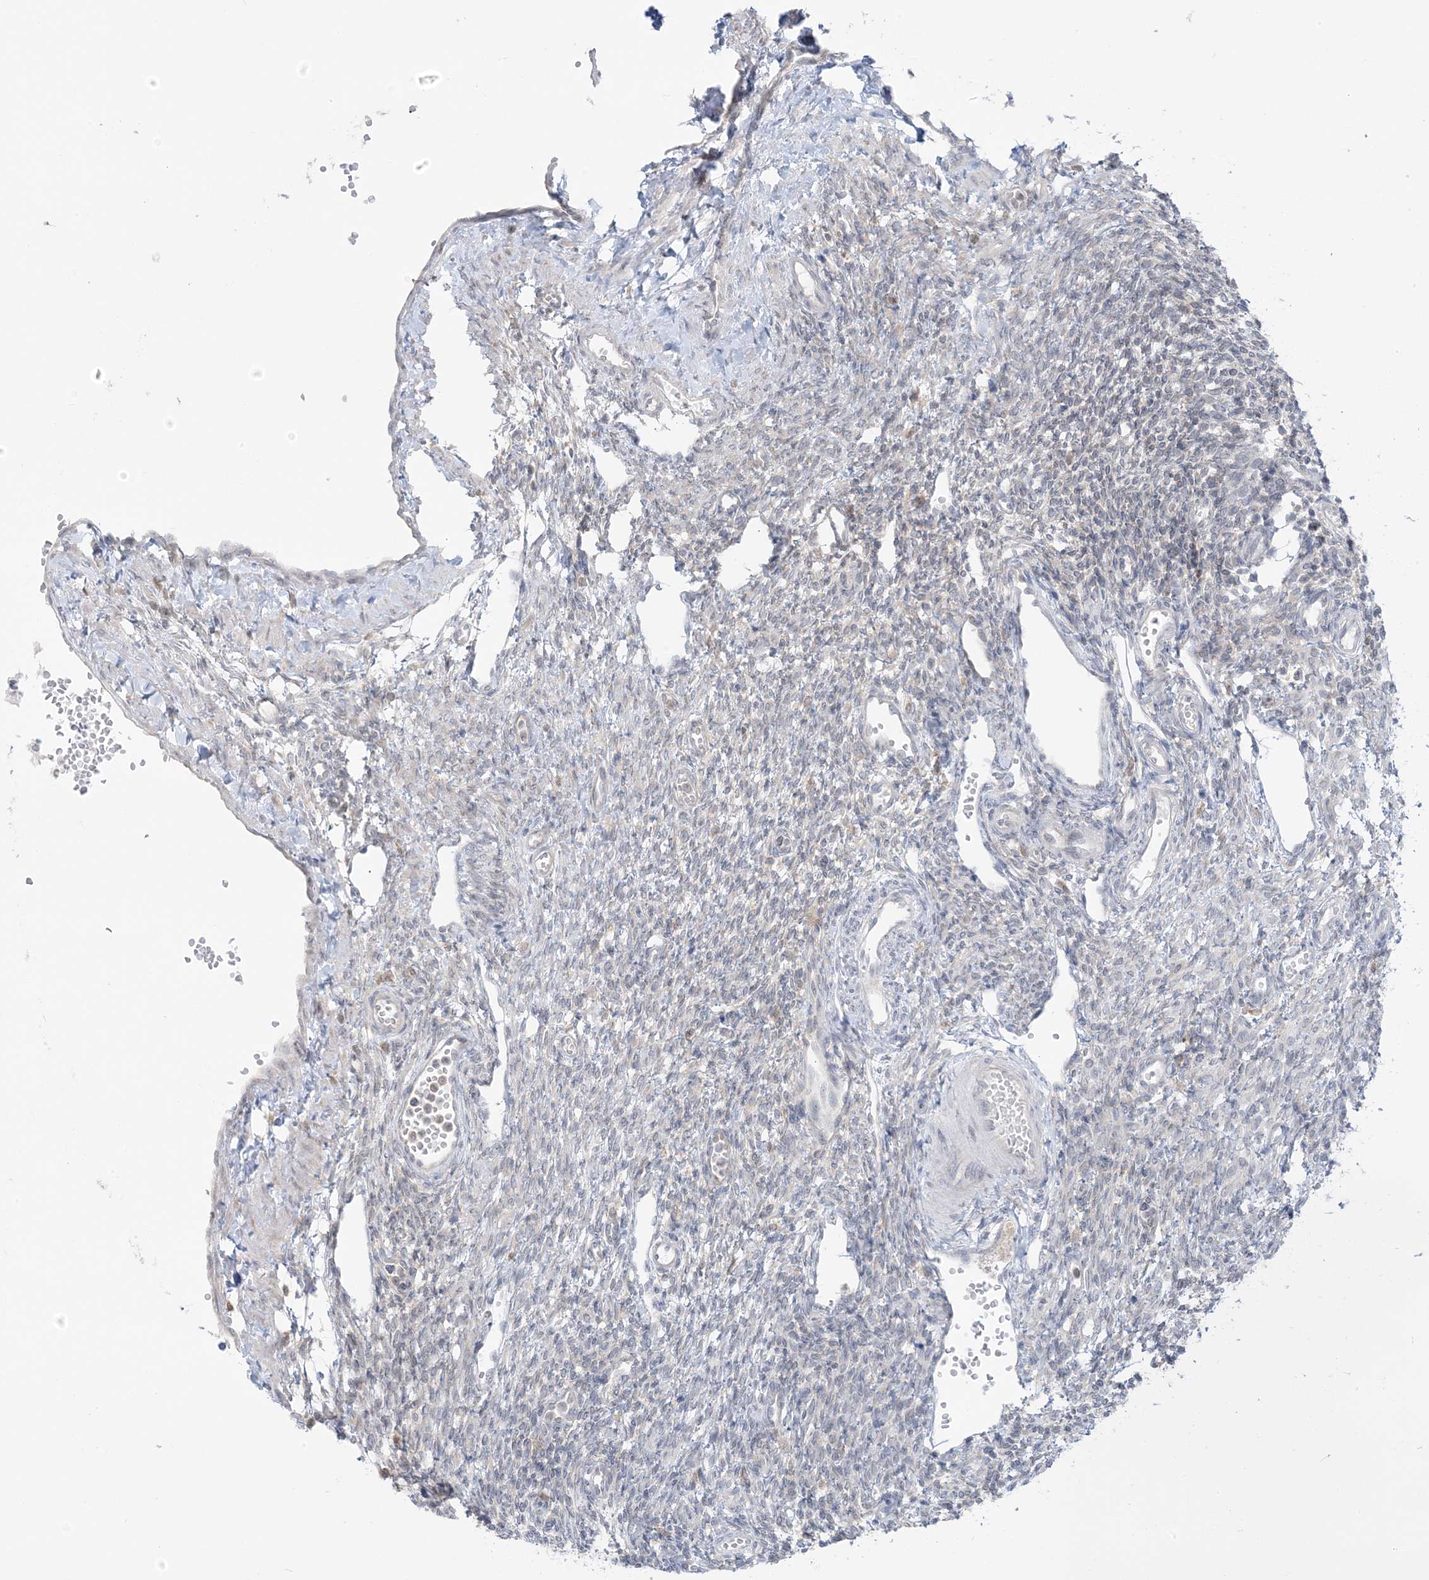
{"staining": {"intensity": "moderate", "quantity": ">75%", "location": "cytoplasmic/membranous"}, "tissue": "ovary", "cell_type": "Follicle cells", "image_type": "normal", "snomed": [{"axis": "morphology", "description": "Normal tissue, NOS"}, {"axis": "morphology", "description": "Cyst, NOS"}, {"axis": "topography", "description": "Ovary"}], "caption": "Moderate cytoplasmic/membranous protein staining is seen in about >75% of follicle cells in ovary.", "gene": "EEFSEC", "patient": {"sex": "female", "age": 33}}